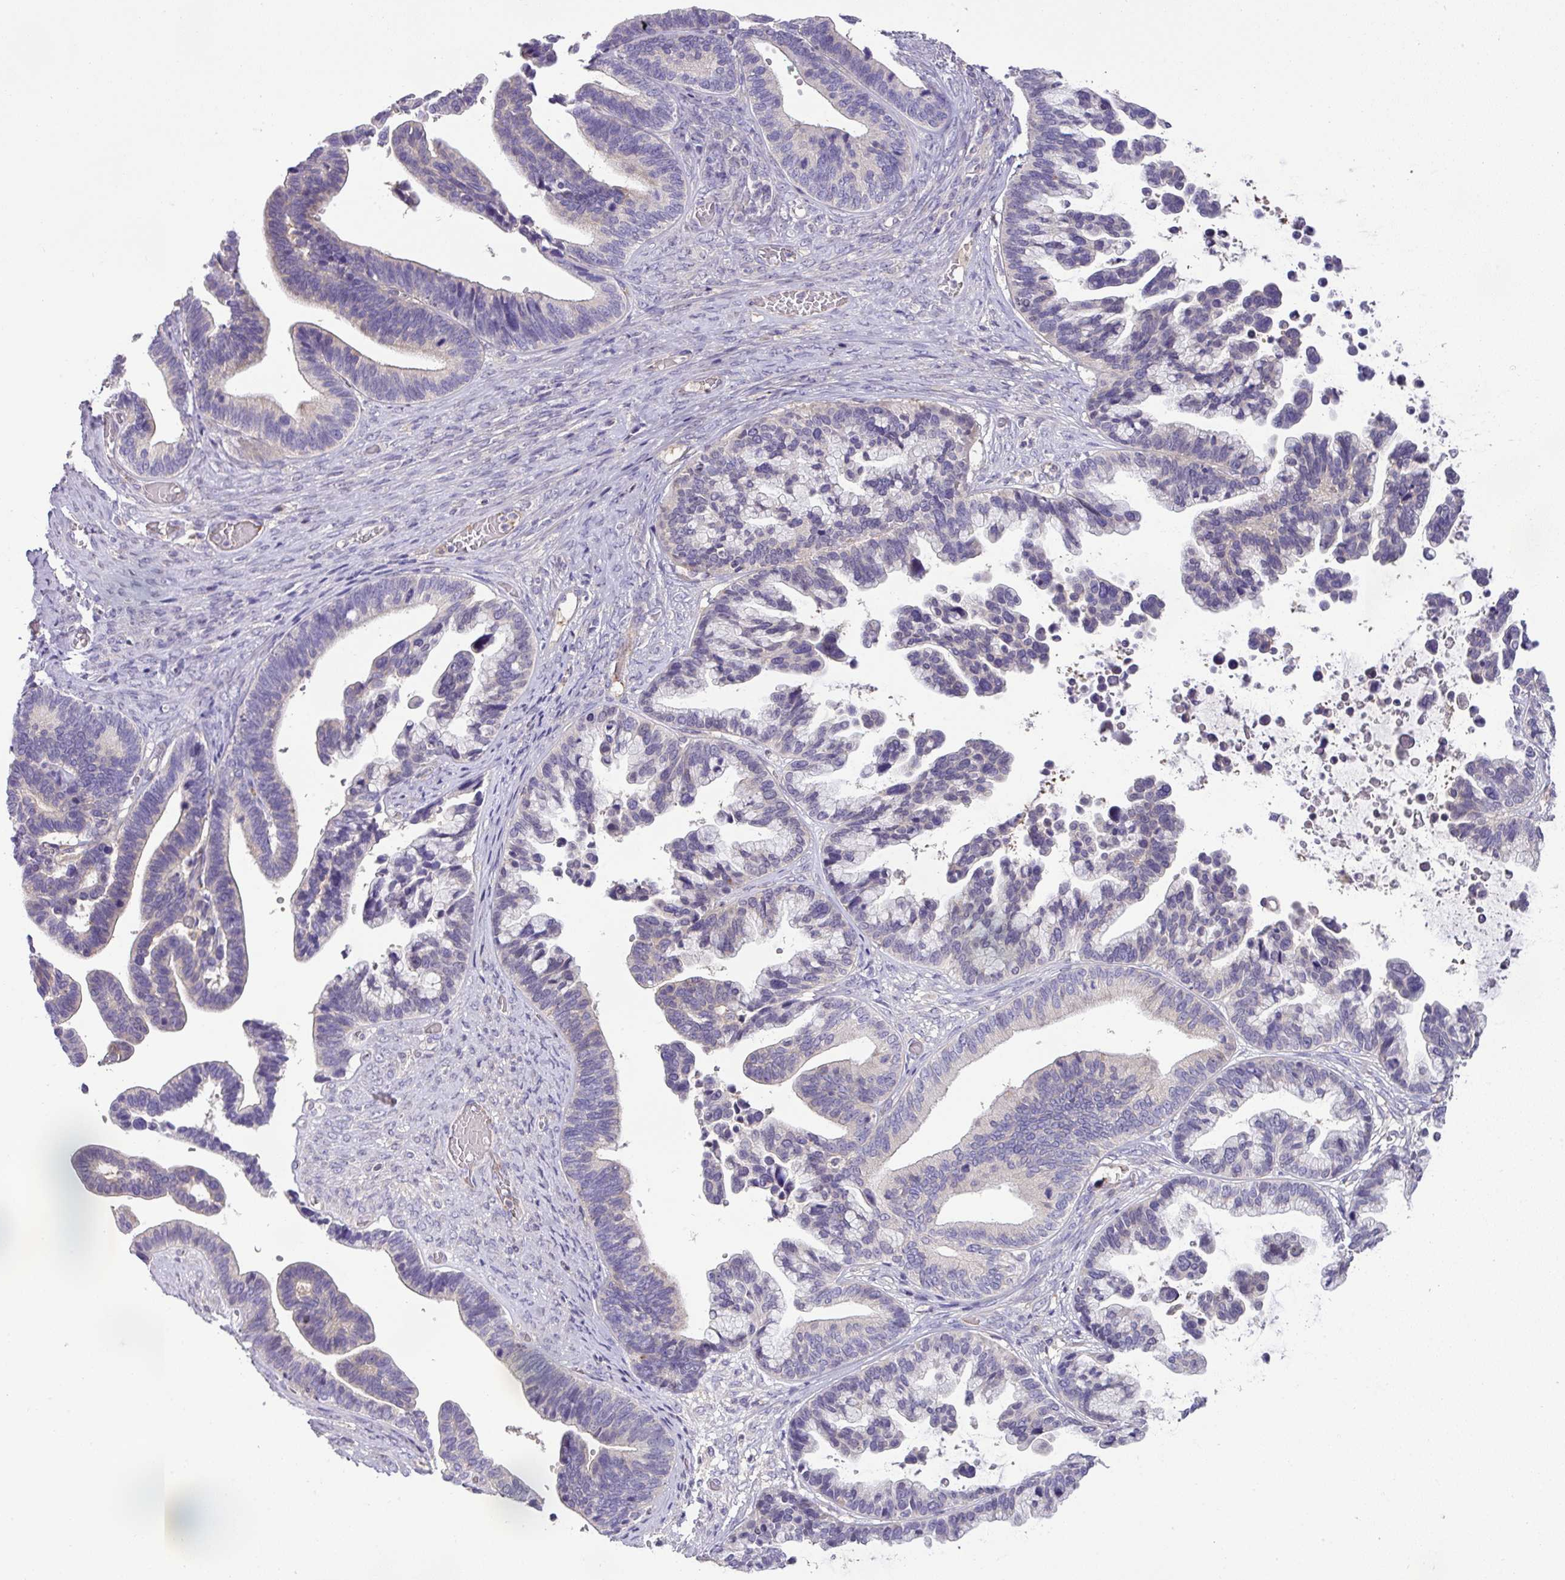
{"staining": {"intensity": "negative", "quantity": "none", "location": "none"}, "tissue": "ovarian cancer", "cell_type": "Tumor cells", "image_type": "cancer", "snomed": [{"axis": "morphology", "description": "Cystadenocarcinoma, serous, NOS"}, {"axis": "topography", "description": "Ovary"}], "caption": "IHC histopathology image of serous cystadenocarcinoma (ovarian) stained for a protein (brown), which demonstrates no expression in tumor cells.", "gene": "HOXC13", "patient": {"sex": "female", "age": 56}}